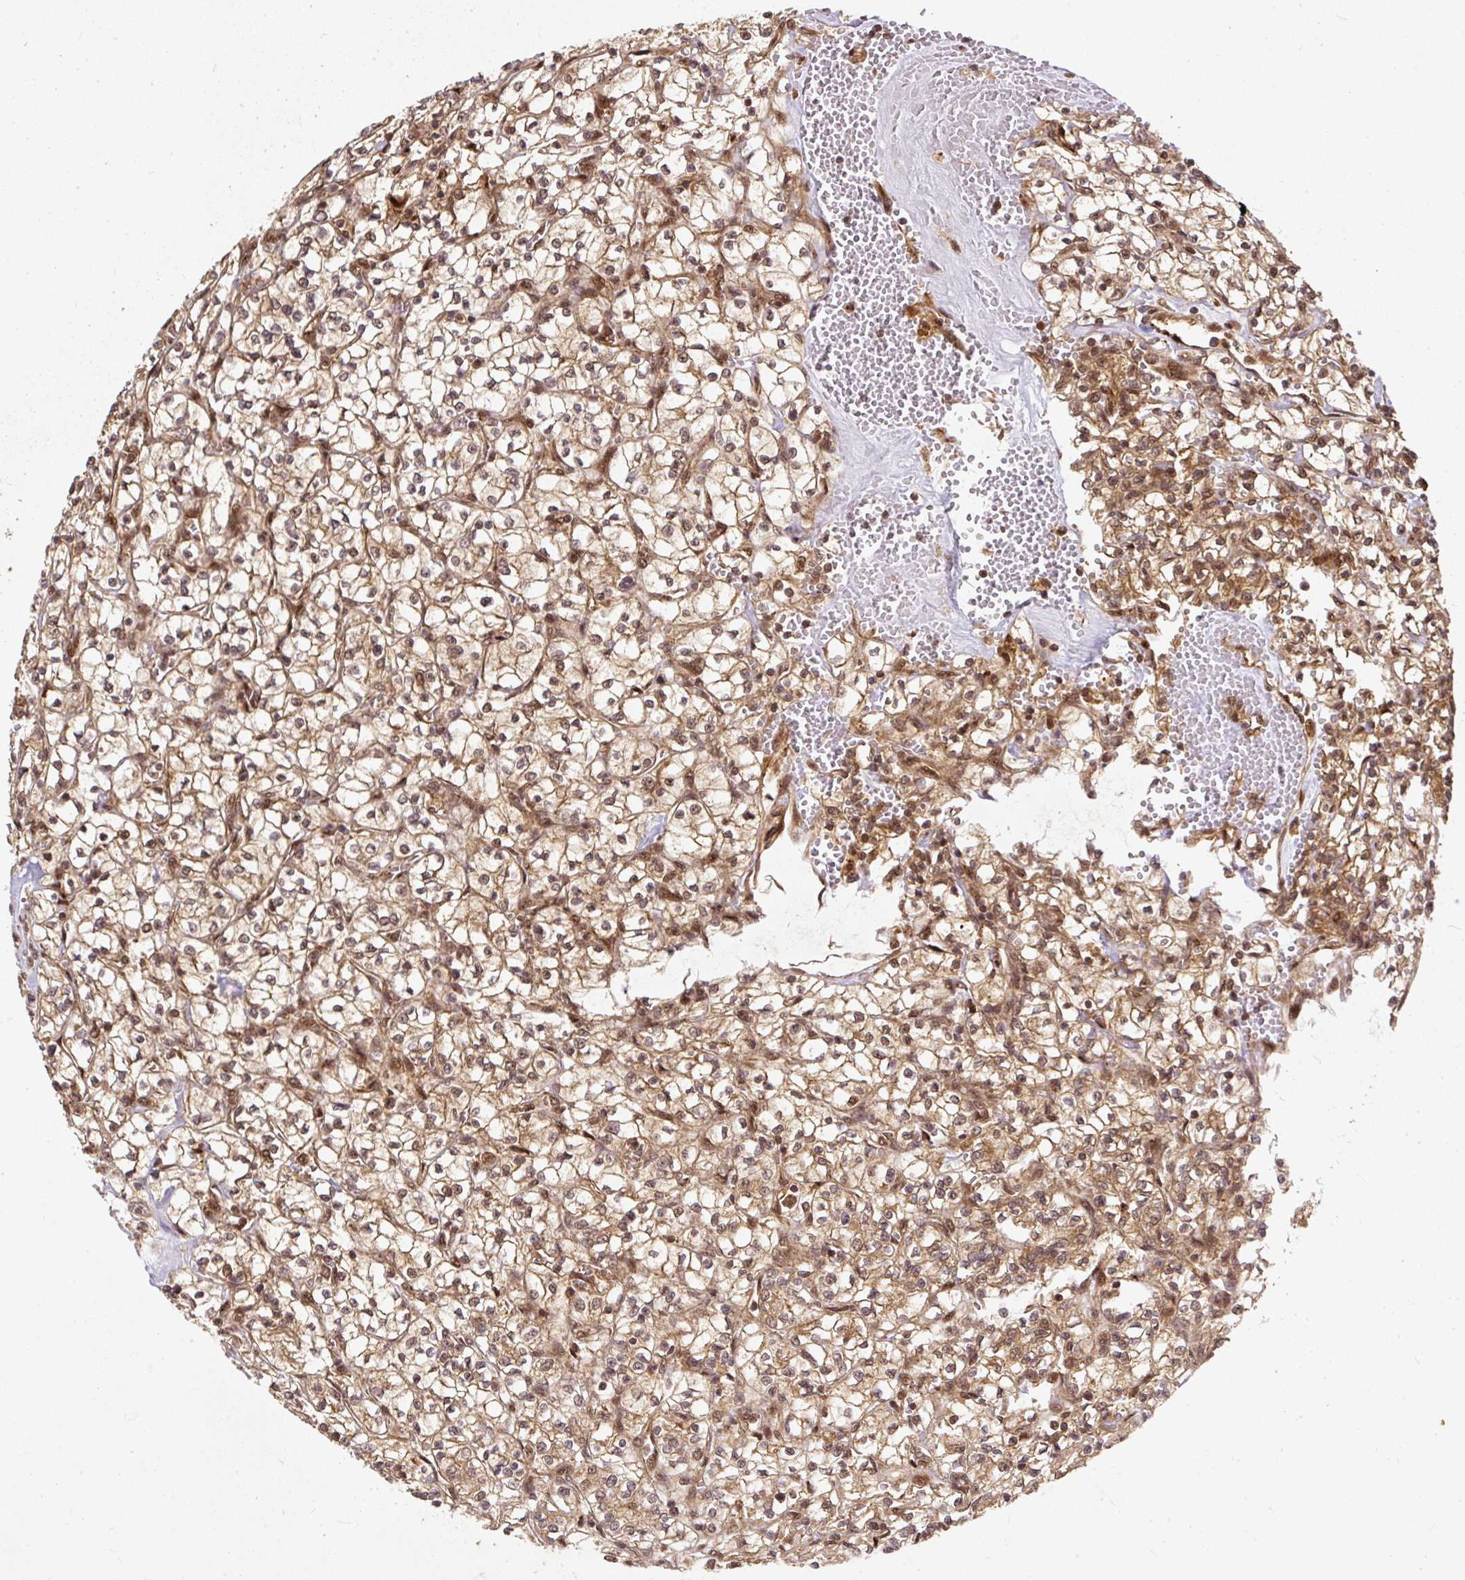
{"staining": {"intensity": "moderate", "quantity": ">75%", "location": "cytoplasmic/membranous,nuclear"}, "tissue": "renal cancer", "cell_type": "Tumor cells", "image_type": "cancer", "snomed": [{"axis": "morphology", "description": "Adenocarcinoma, NOS"}, {"axis": "topography", "description": "Kidney"}], "caption": "Protein expression analysis of adenocarcinoma (renal) demonstrates moderate cytoplasmic/membranous and nuclear positivity in about >75% of tumor cells. (Brightfield microscopy of DAB IHC at high magnification).", "gene": "PSMD1", "patient": {"sex": "female", "age": 64}}